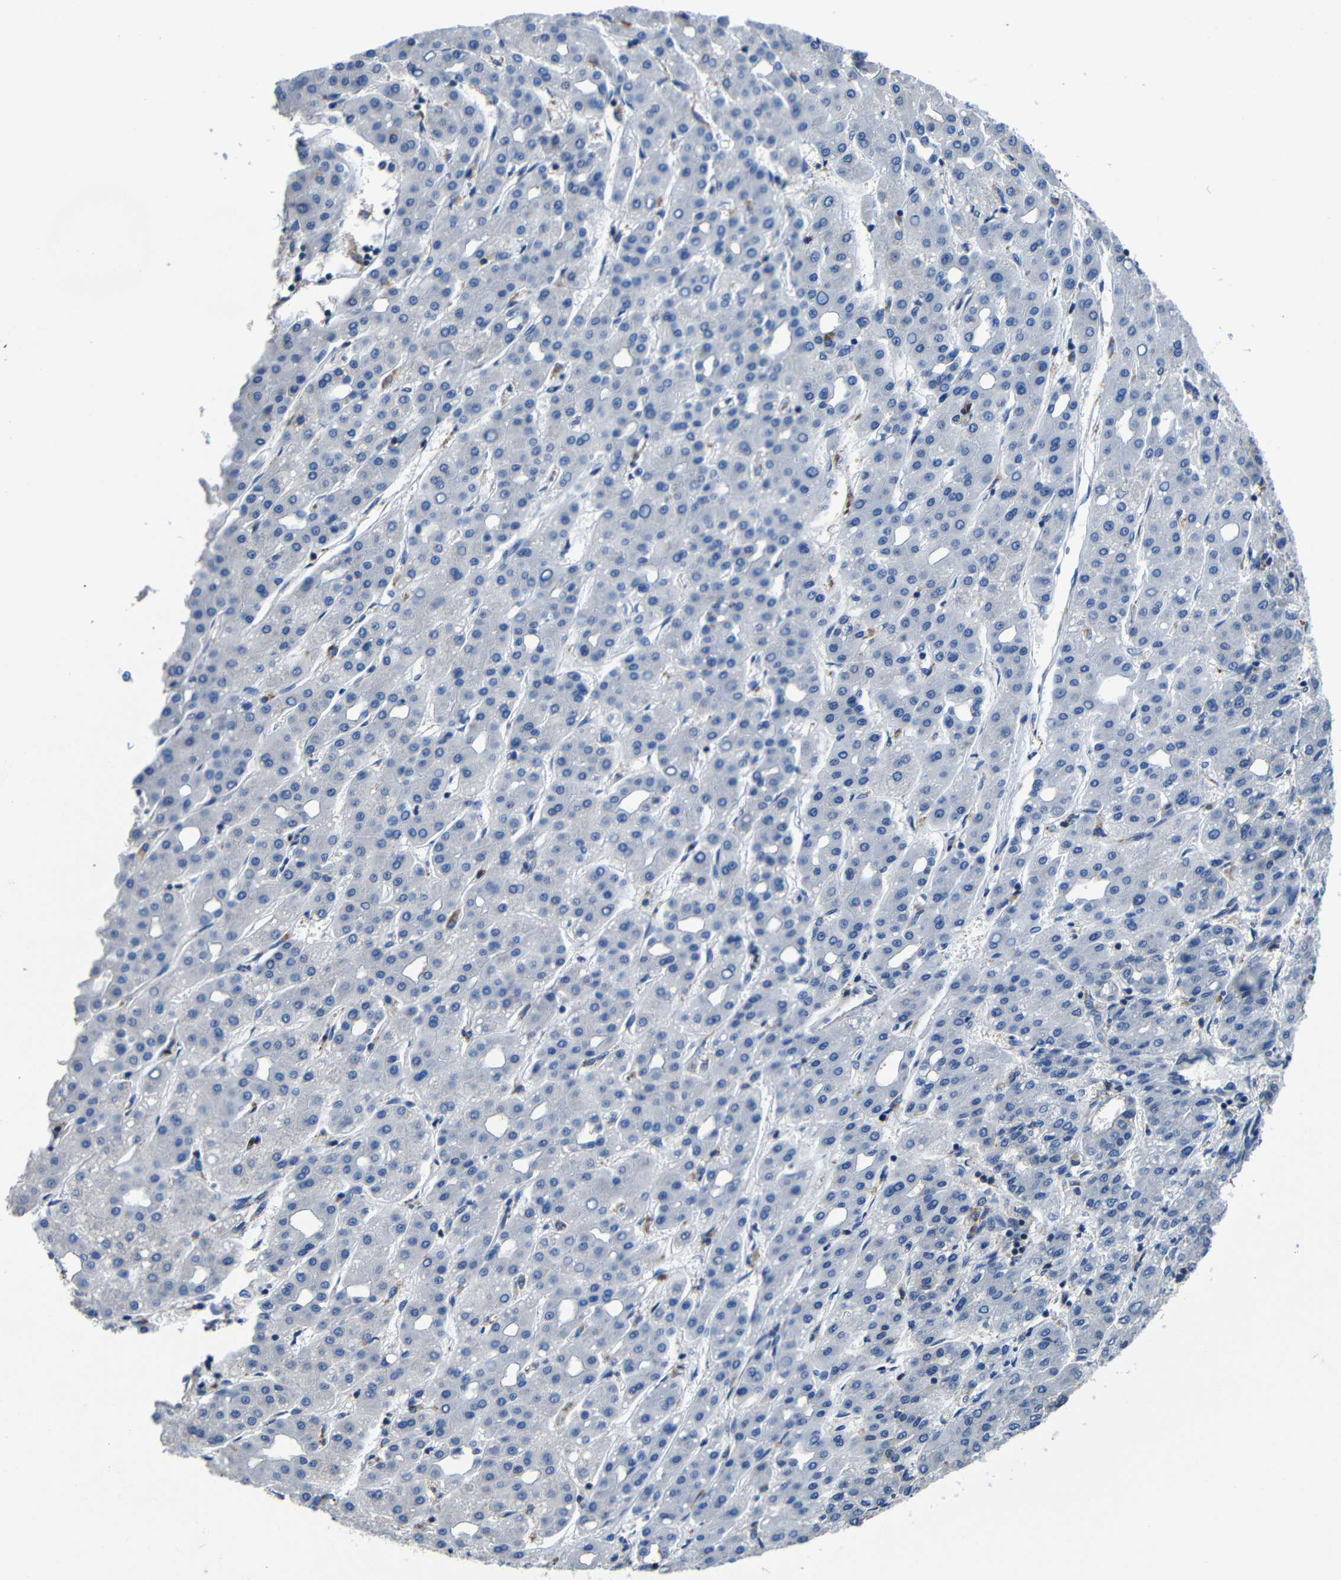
{"staining": {"intensity": "negative", "quantity": "none", "location": "none"}, "tissue": "liver cancer", "cell_type": "Tumor cells", "image_type": "cancer", "snomed": [{"axis": "morphology", "description": "Carcinoma, Hepatocellular, NOS"}, {"axis": "topography", "description": "Liver"}], "caption": "Immunohistochemical staining of liver hepatocellular carcinoma exhibits no significant positivity in tumor cells.", "gene": "GDI1", "patient": {"sex": "male", "age": 65}}